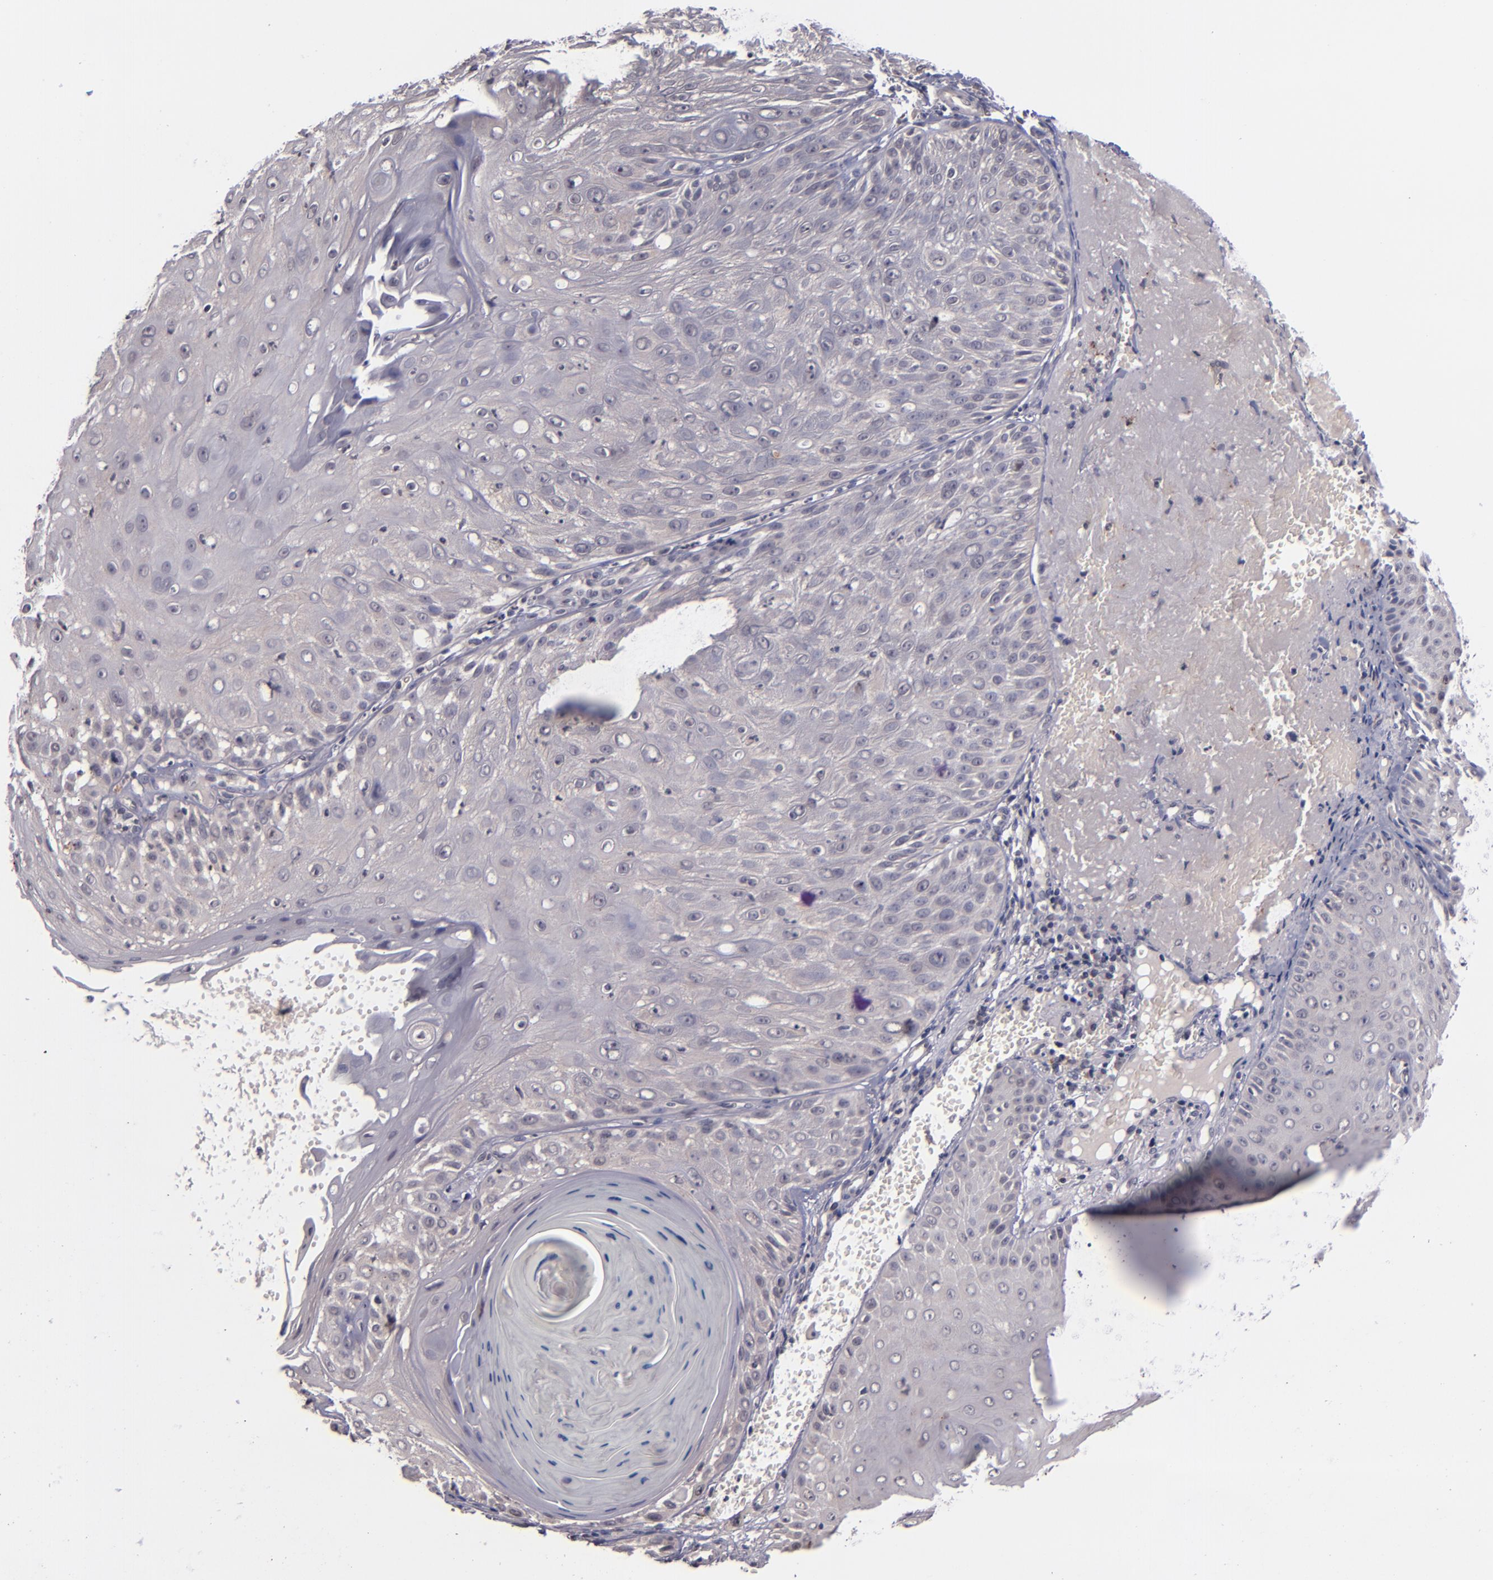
{"staining": {"intensity": "negative", "quantity": "none", "location": "none"}, "tissue": "skin cancer", "cell_type": "Tumor cells", "image_type": "cancer", "snomed": [{"axis": "morphology", "description": "Squamous cell carcinoma, NOS"}, {"axis": "topography", "description": "Skin"}], "caption": "Image shows no significant protein staining in tumor cells of squamous cell carcinoma (skin). (Immunohistochemistry, brightfield microscopy, high magnification).", "gene": "TSC2", "patient": {"sex": "female", "age": 89}}